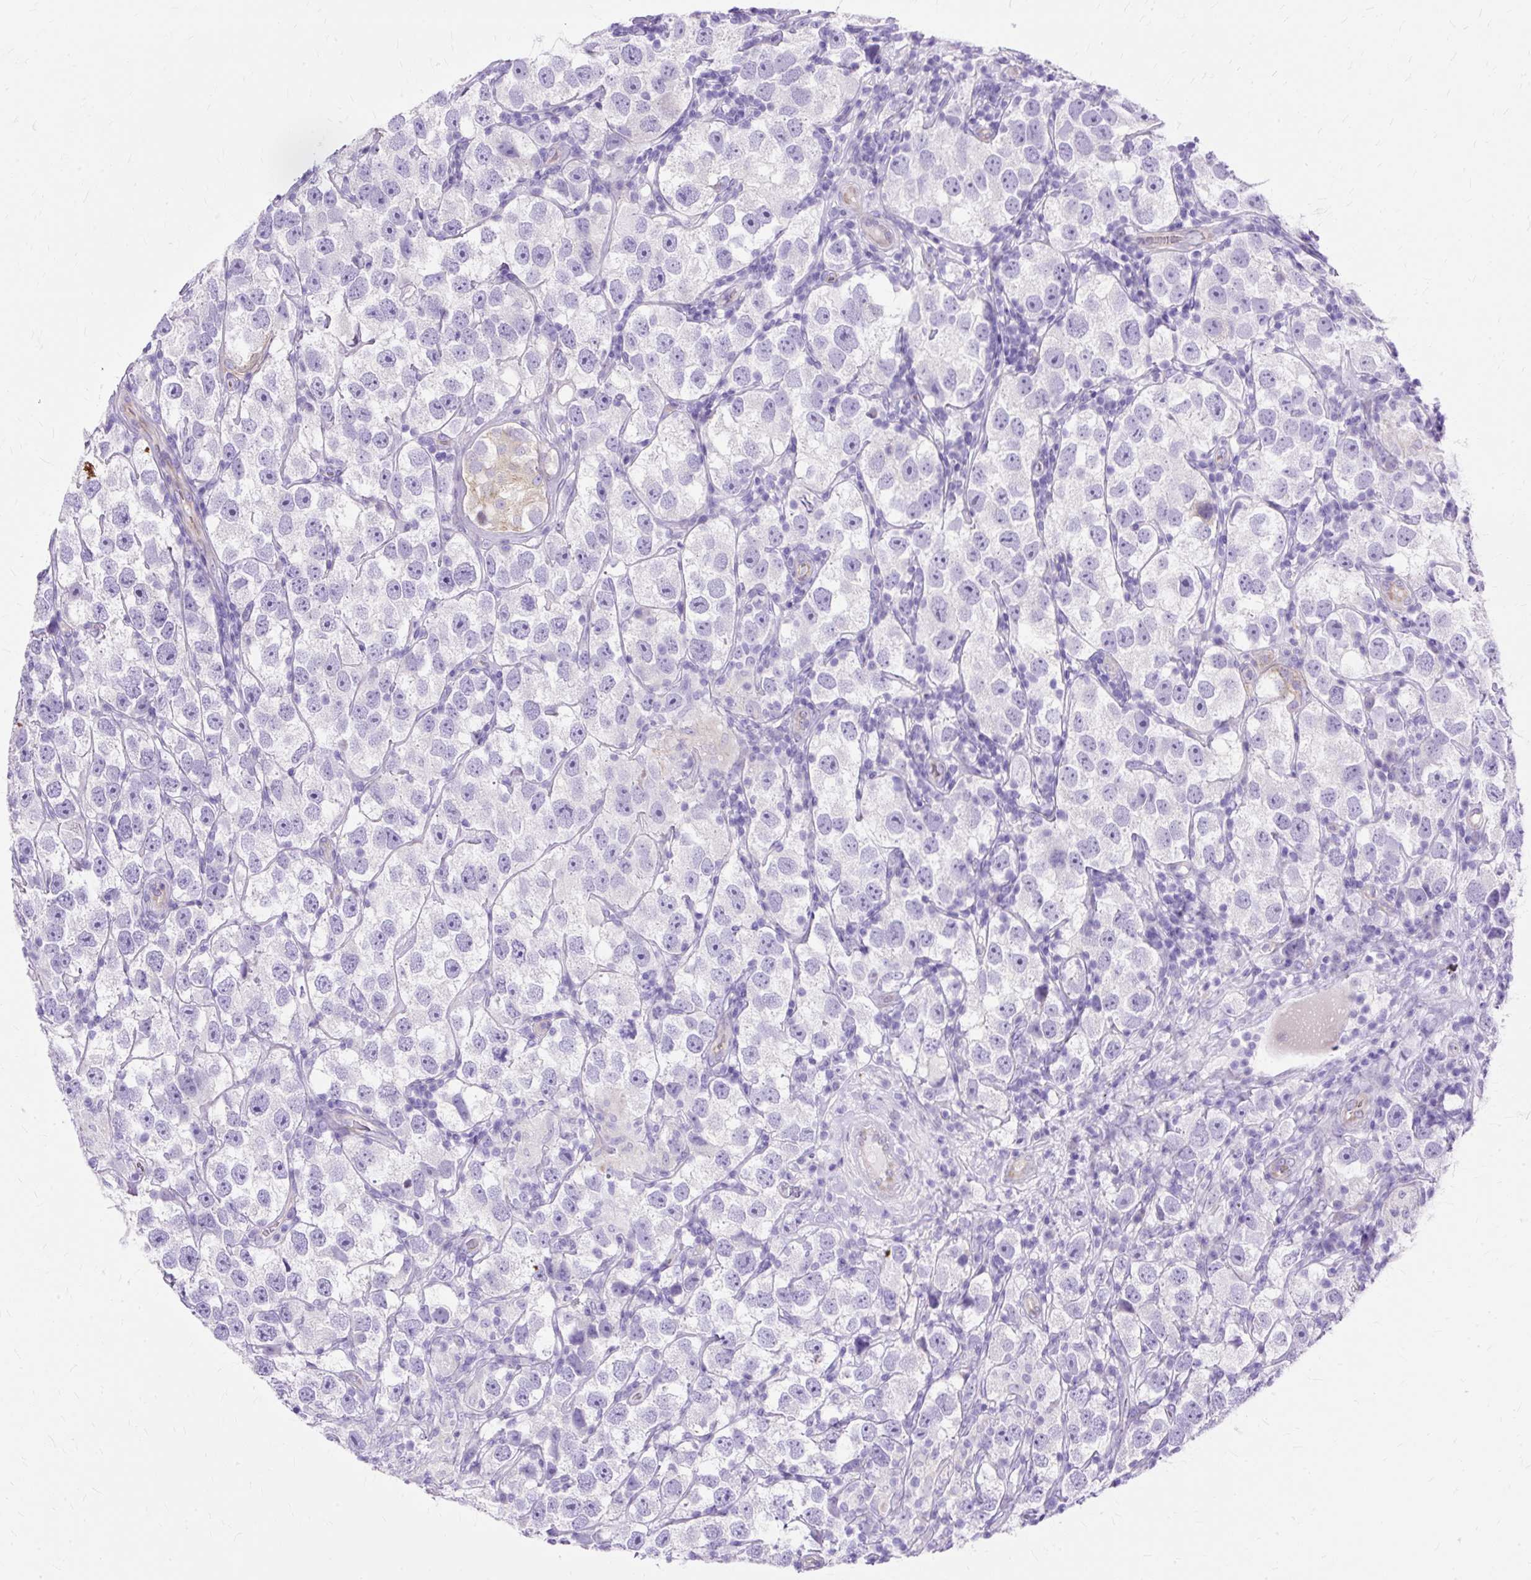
{"staining": {"intensity": "negative", "quantity": "none", "location": "none"}, "tissue": "testis cancer", "cell_type": "Tumor cells", "image_type": "cancer", "snomed": [{"axis": "morphology", "description": "Seminoma, NOS"}, {"axis": "topography", "description": "Testis"}], "caption": "Tumor cells are negative for brown protein staining in seminoma (testis). The staining is performed using DAB (3,3'-diaminobenzidine) brown chromogen with nuclei counter-stained in using hematoxylin.", "gene": "MYO6", "patient": {"sex": "male", "age": 26}}